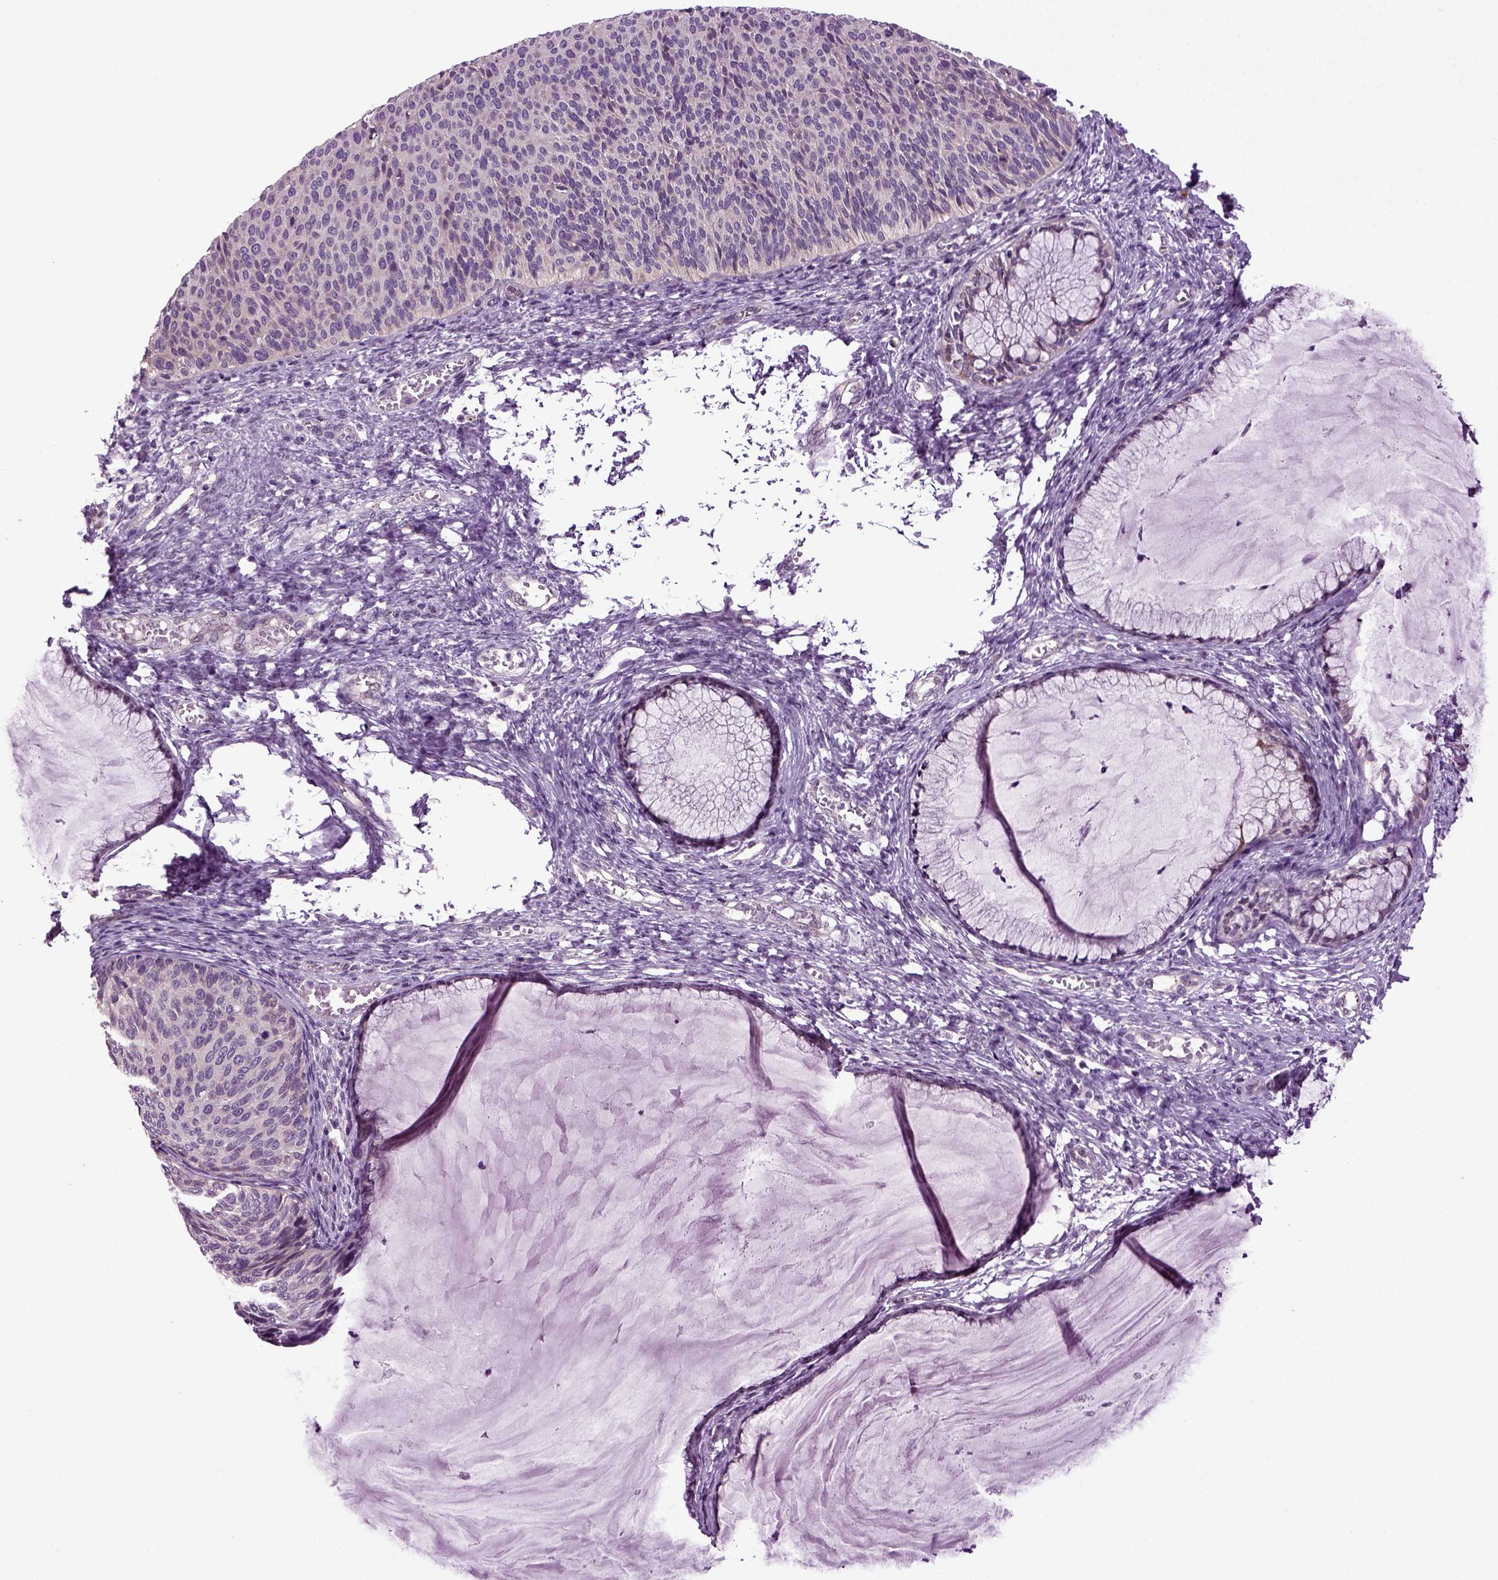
{"staining": {"intensity": "negative", "quantity": "none", "location": "none"}, "tissue": "cervical cancer", "cell_type": "Tumor cells", "image_type": "cancer", "snomed": [{"axis": "morphology", "description": "Squamous cell carcinoma, NOS"}, {"axis": "topography", "description": "Cervix"}], "caption": "Immunohistochemistry histopathology image of neoplastic tissue: cervical squamous cell carcinoma stained with DAB (3,3'-diaminobenzidine) exhibits no significant protein expression in tumor cells.", "gene": "PLCH2", "patient": {"sex": "female", "age": 36}}